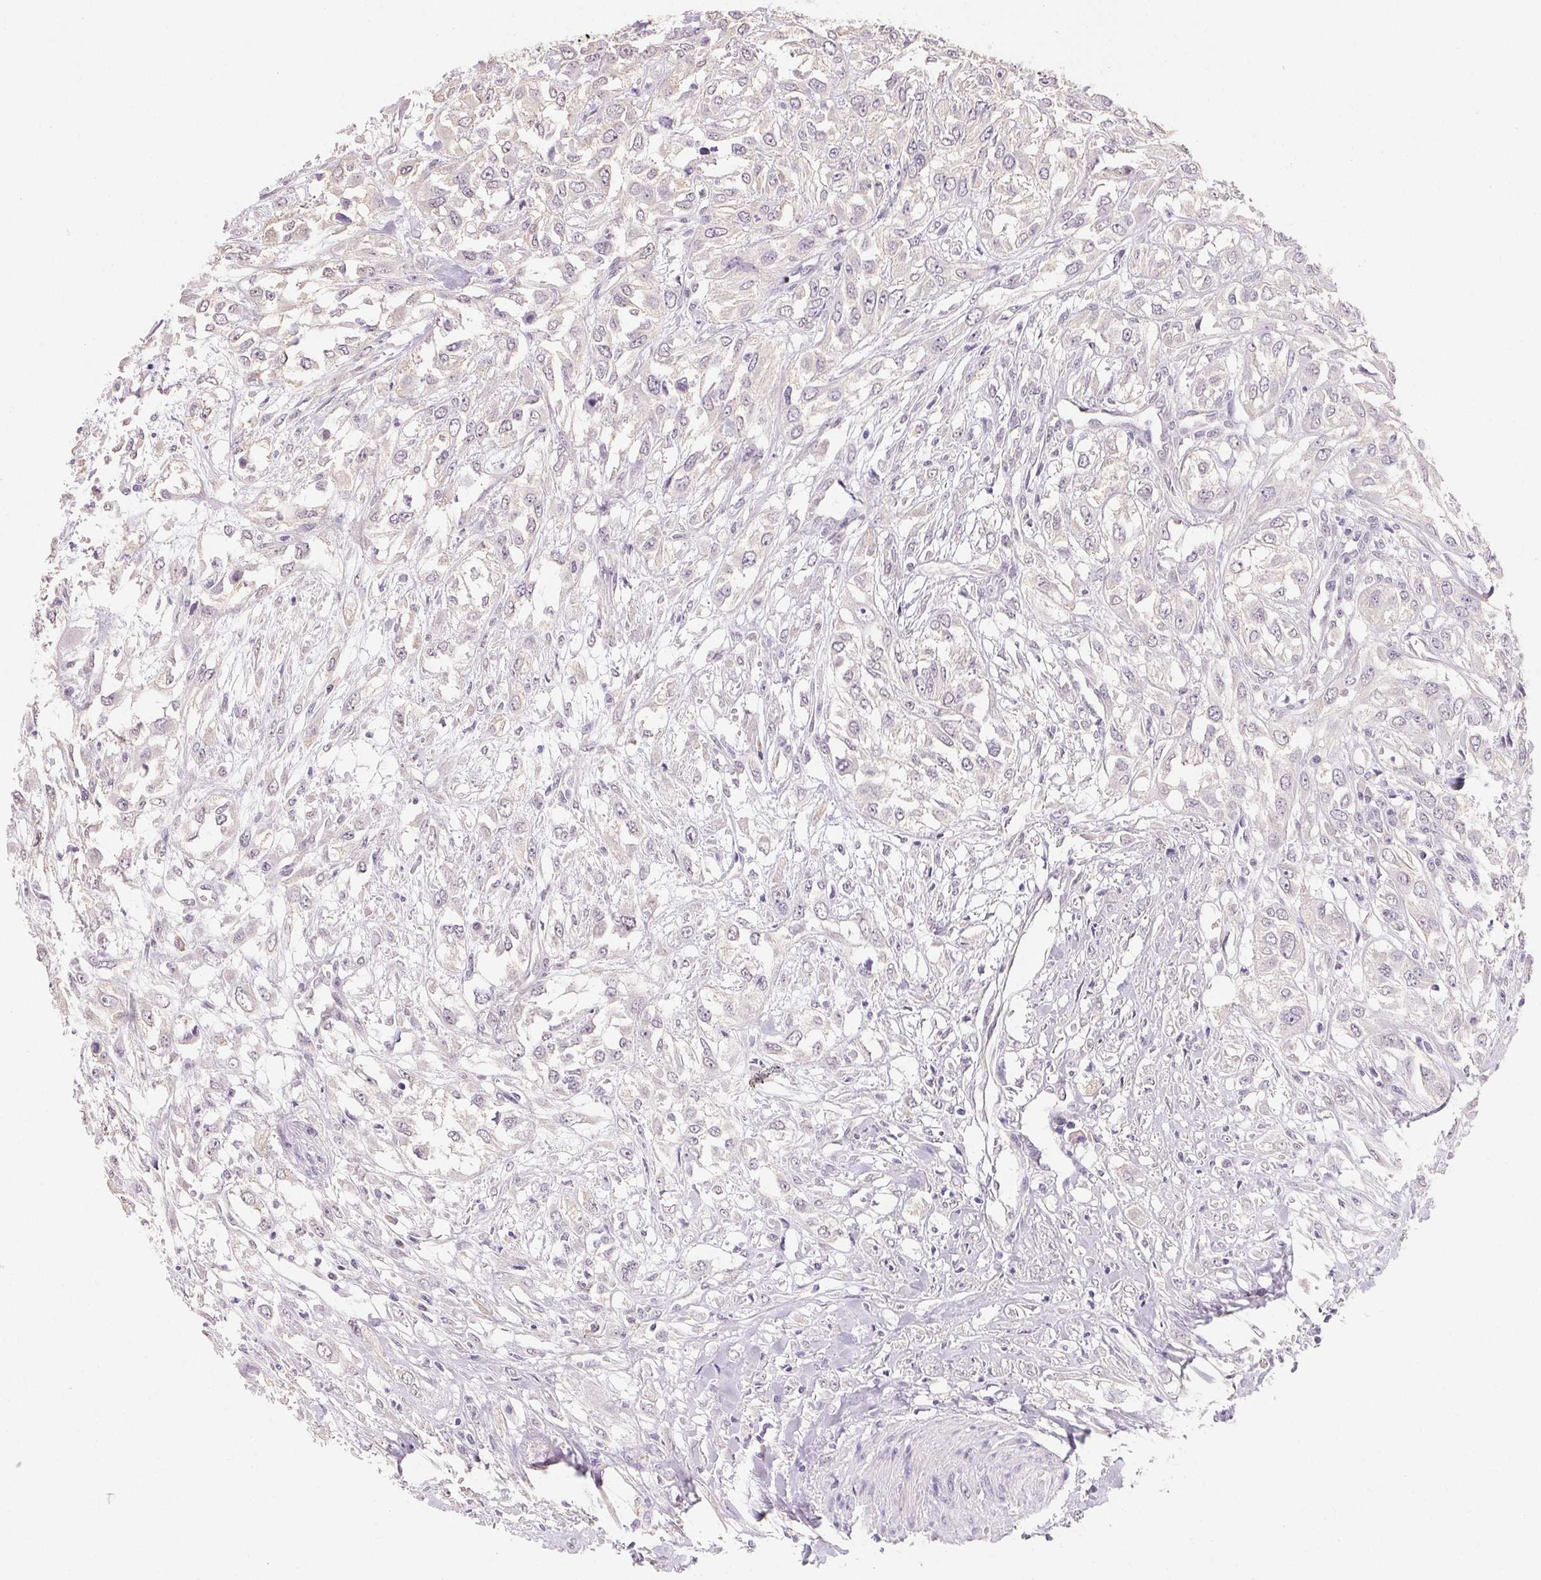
{"staining": {"intensity": "negative", "quantity": "none", "location": "none"}, "tissue": "urothelial cancer", "cell_type": "Tumor cells", "image_type": "cancer", "snomed": [{"axis": "morphology", "description": "Urothelial carcinoma, High grade"}, {"axis": "topography", "description": "Urinary bladder"}], "caption": "DAB (3,3'-diaminobenzidine) immunohistochemical staining of high-grade urothelial carcinoma displays no significant expression in tumor cells.", "gene": "MAP7D2", "patient": {"sex": "male", "age": 67}}